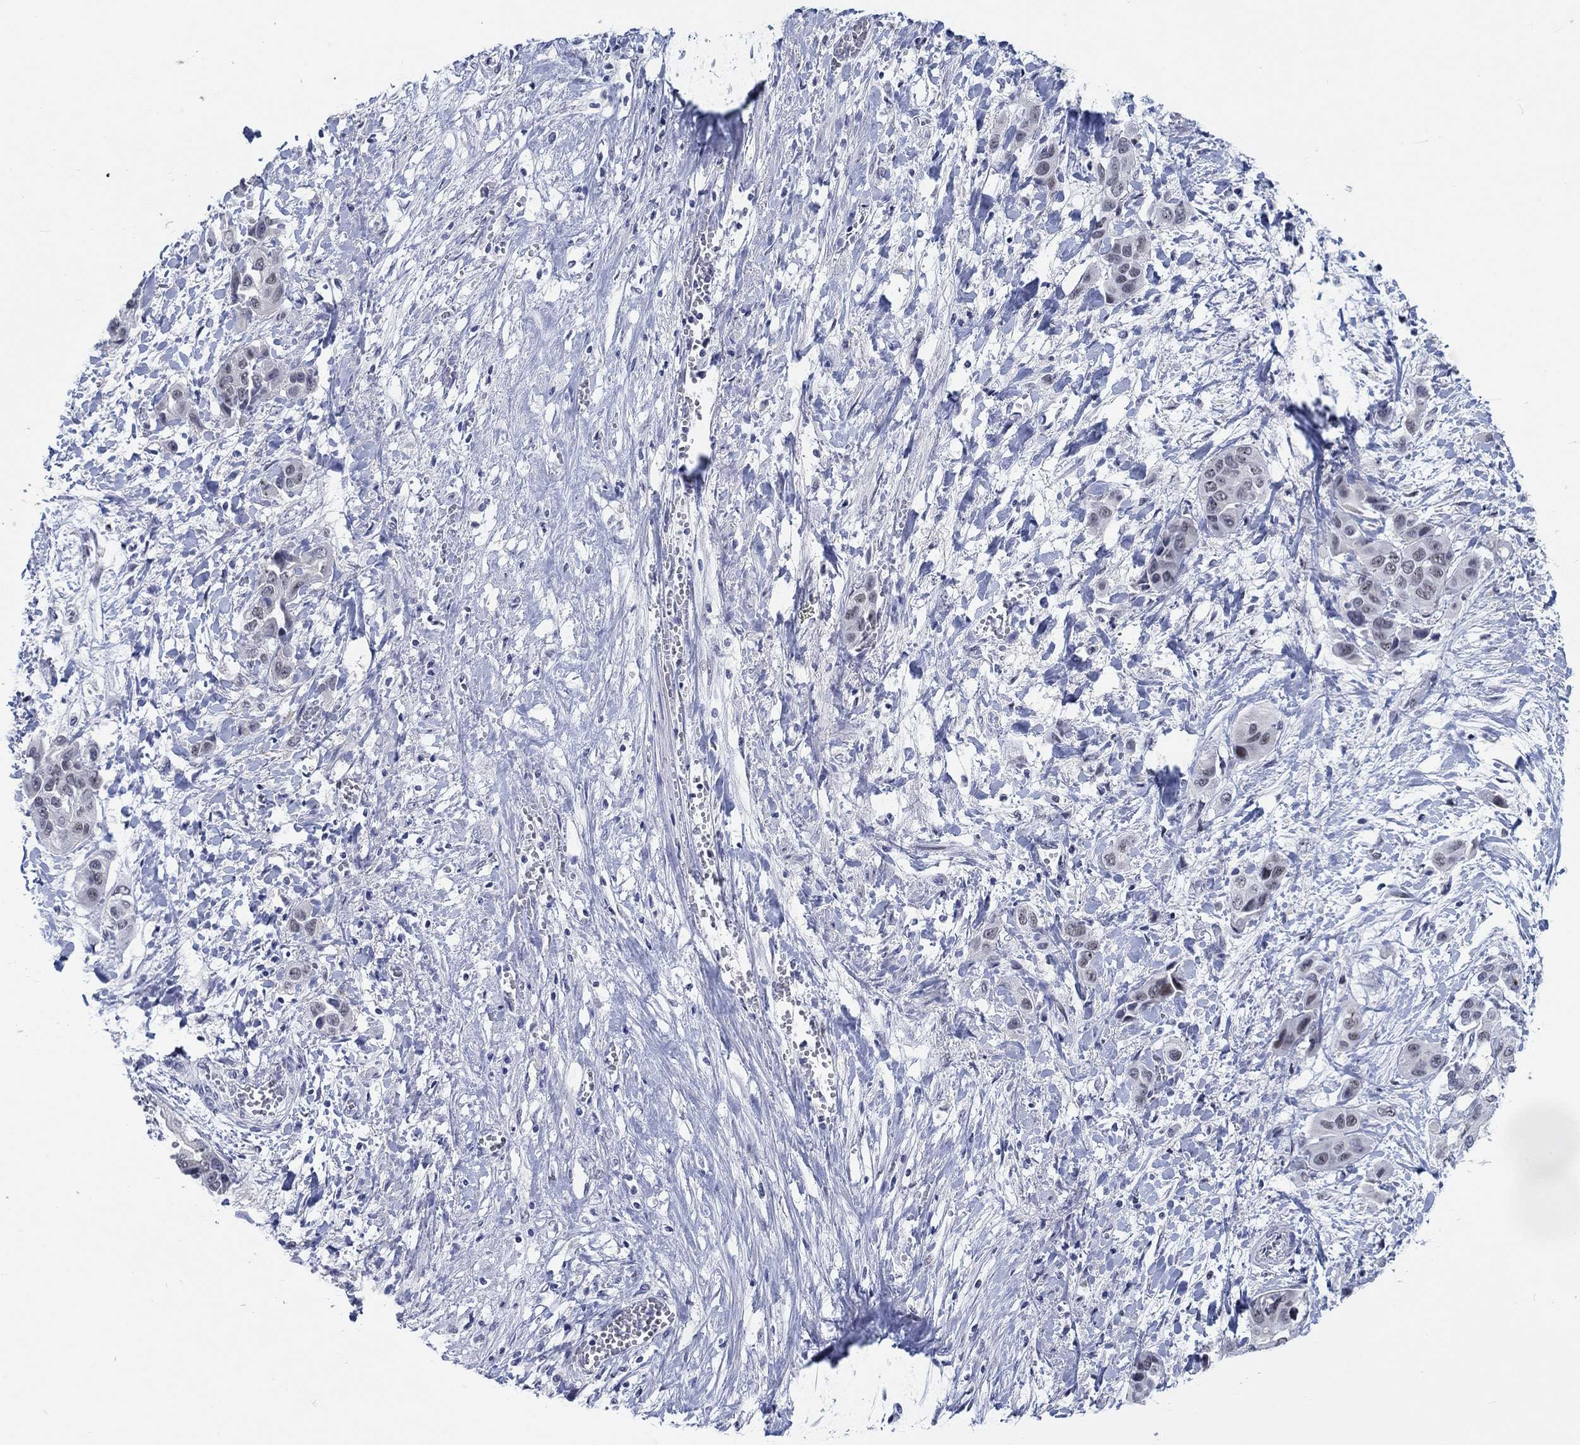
{"staining": {"intensity": "negative", "quantity": "none", "location": "none"}, "tissue": "liver cancer", "cell_type": "Tumor cells", "image_type": "cancer", "snomed": [{"axis": "morphology", "description": "Cholangiocarcinoma"}, {"axis": "topography", "description": "Liver"}], "caption": "Immunohistochemistry of cholangiocarcinoma (liver) reveals no expression in tumor cells.", "gene": "NEU3", "patient": {"sex": "female", "age": 52}}